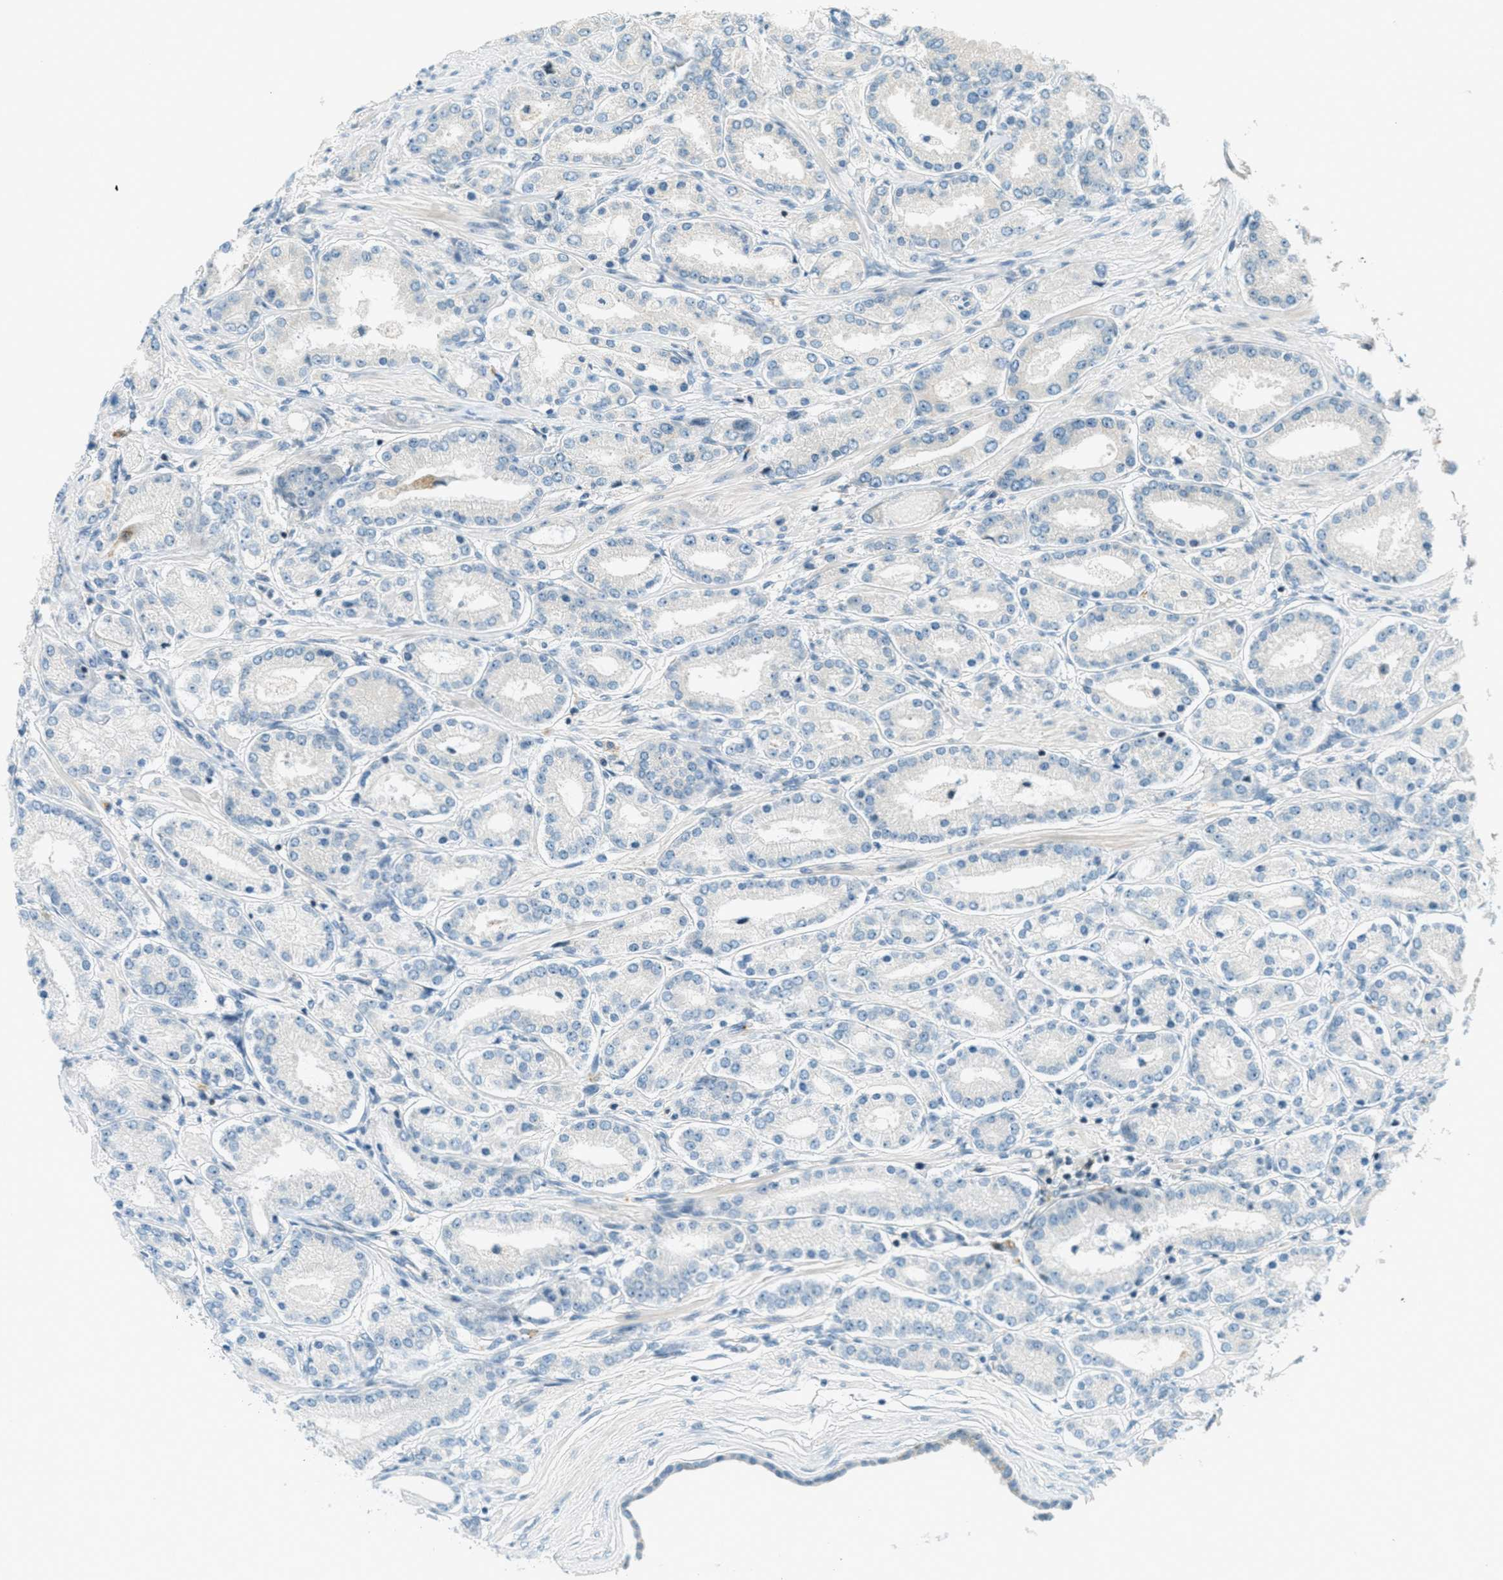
{"staining": {"intensity": "negative", "quantity": "none", "location": "none"}, "tissue": "prostate cancer", "cell_type": "Tumor cells", "image_type": "cancer", "snomed": [{"axis": "morphology", "description": "Adenocarcinoma, Low grade"}, {"axis": "topography", "description": "Prostate"}], "caption": "Prostate cancer (low-grade adenocarcinoma) stained for a protein using immunohistochemistry (IHC) displays no staining tumor cells.", "gene": "PTPN23", "patient": {"sex": "male", "age": 63}}